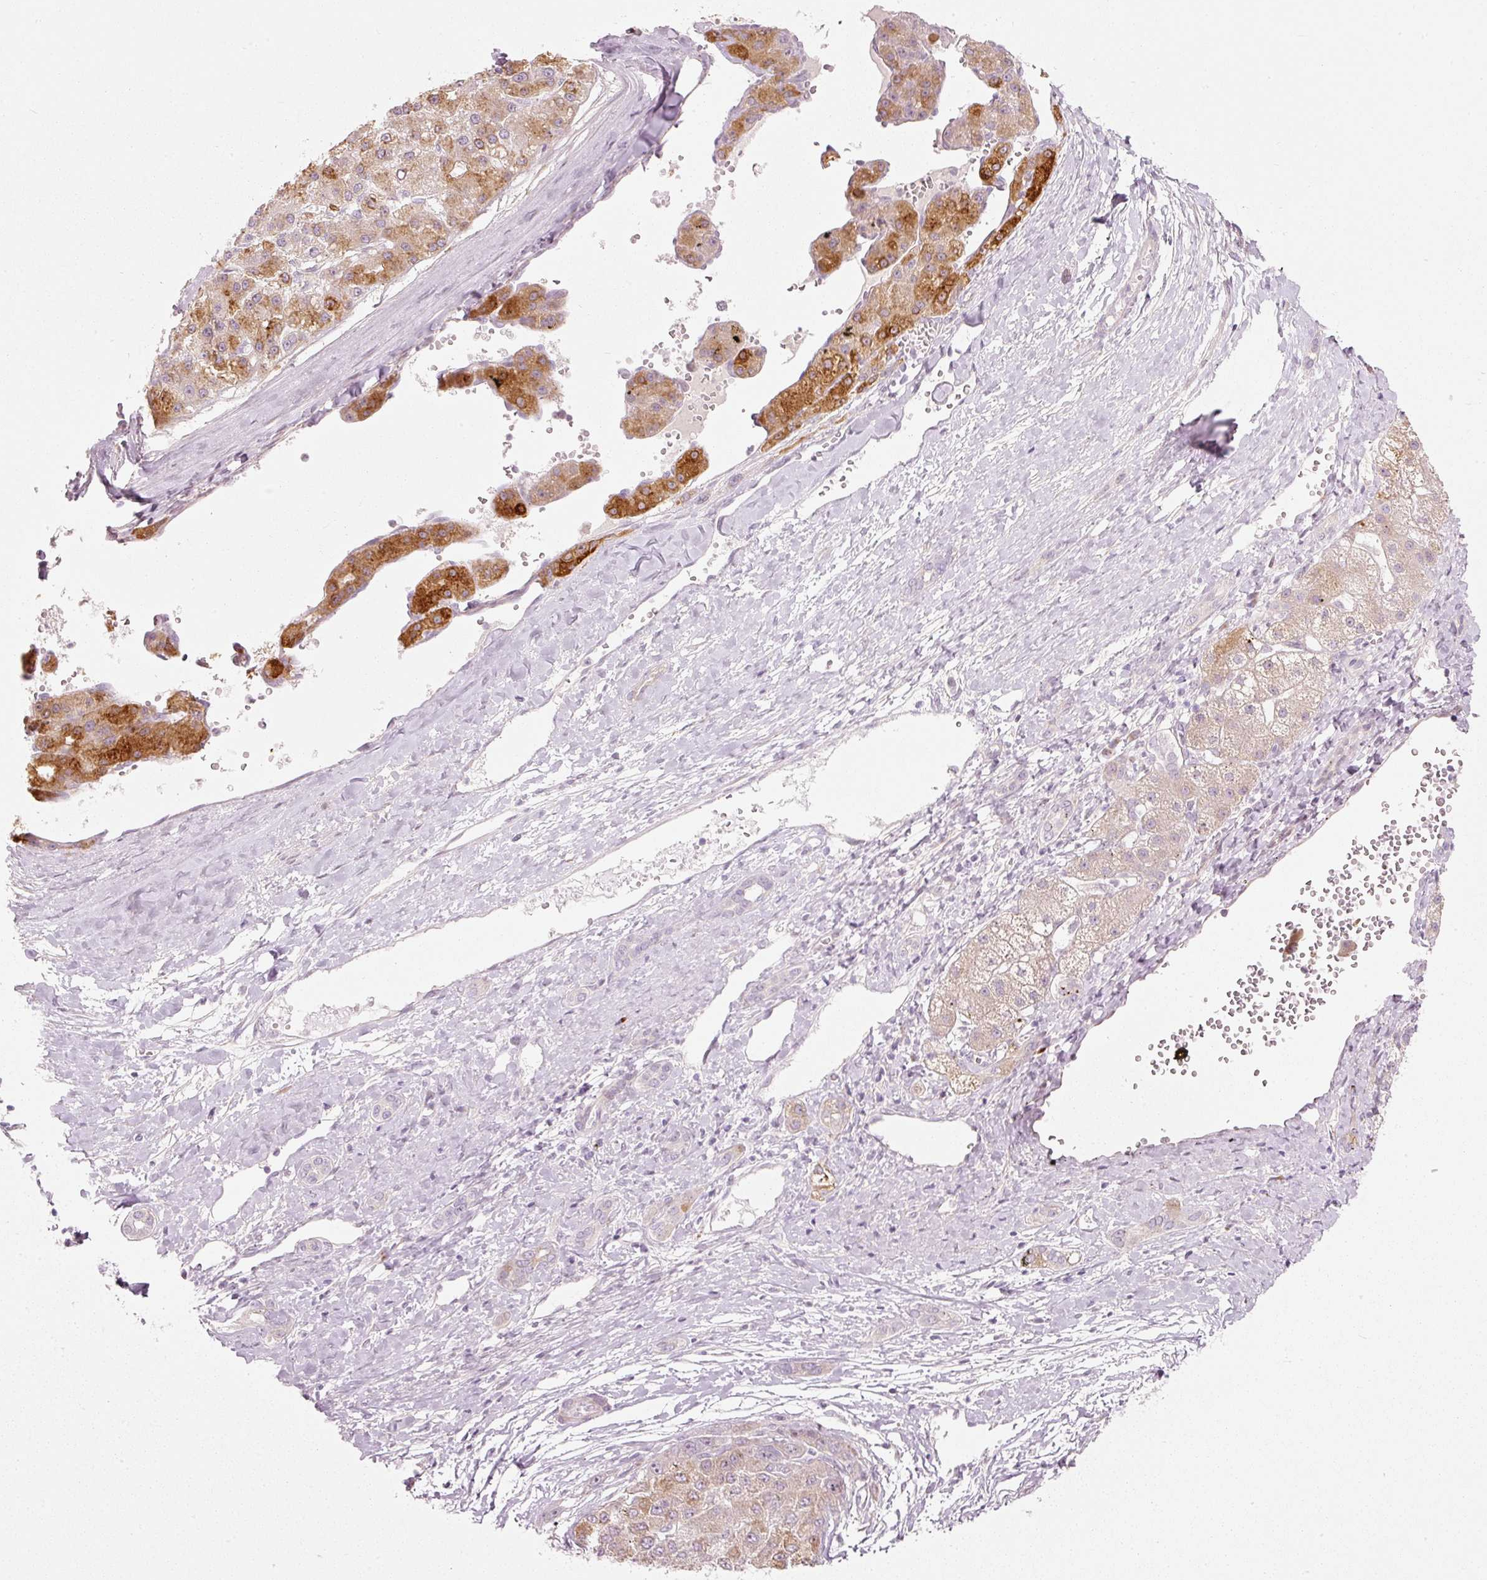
{"staining": {"intensity": "strong", "quantity": "<25%", "location": "cytoplasmic/membranous,nuclear"}, "tissue": "liver cancer", "cell_type": "Tumor cells", "image_type": "cancer", "snomed": [{"axis": "morphology", "description": "Carcinoma, Hepatocellular, NOS"}, {"axis": "topography", "description": "Liver"}], "caption": "Strong cytoplasmic/membranous and nuclear positivity is identified in approximately <25% of tumor cells in liver cancer (hepatocellular carcinoma). The staining was performed using DAB (3,3'-diaminobenzidine) to visualize the protein expression in brown, while the nuclei were stained in blue with hematoxylin (Magnification: 20x).", "gene": "SLC20A1", "patient": {"sex": "male", "age": 67}}